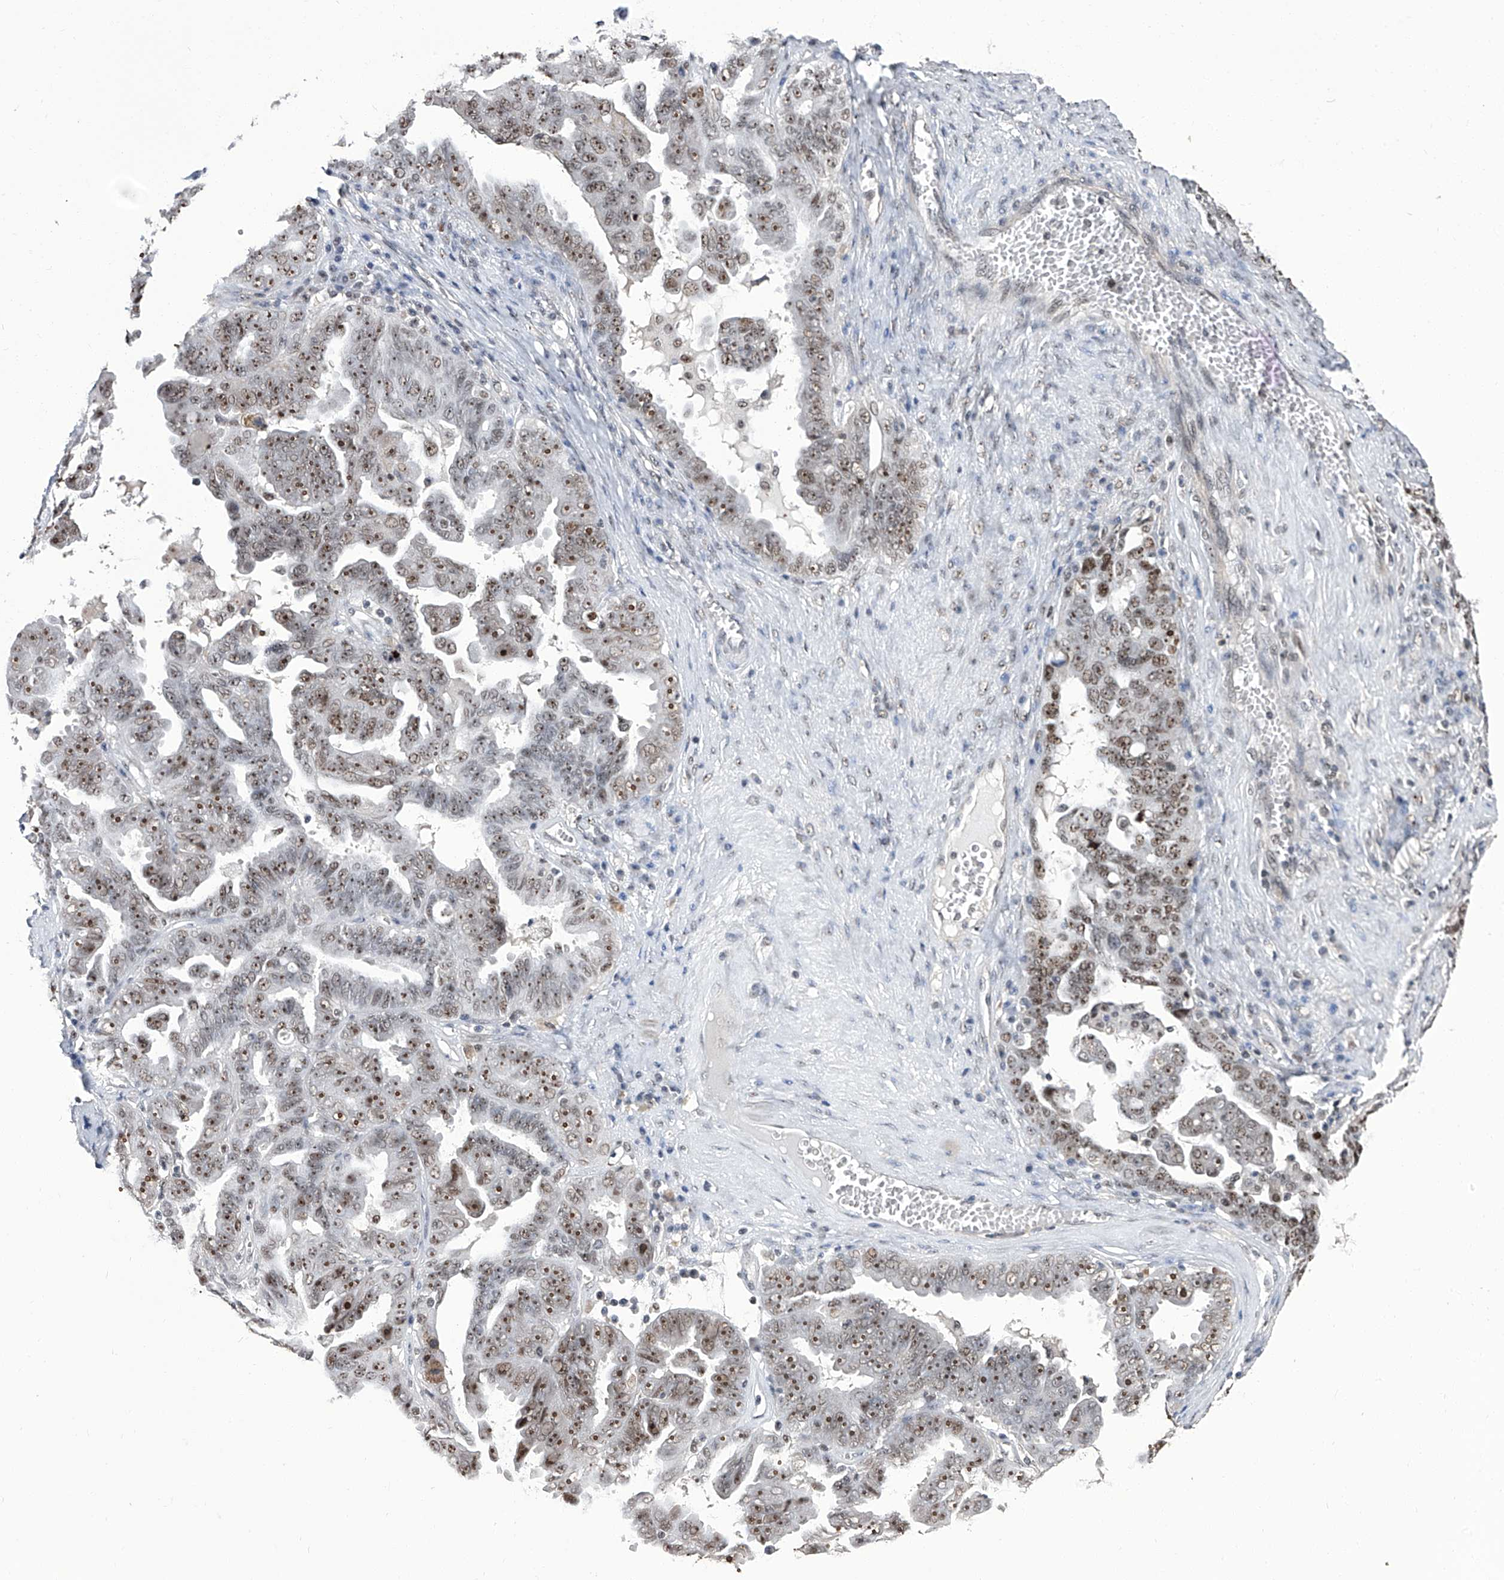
{"staining": {"intensity": "moderate", "quantity": ">75%", "location": "nuclear"}, "tissue": "ovarian cancer", "cell_type": "Tumor cells", "image_type": "cancer", "snomed": [{"axis": "morphology", "description": "Carcinoma, endometroid"}, {"axis": "topography", "description": "Ovary"}], "caption": "Immunohistochemistry (IHC) histopathology image of neoplastic tissue: human endometroid carcinoma (ovarian) stained using immunohistochemistry (IHC) reveals medium levels of moderate protein expression localized specifically in the nuclear of tumor cells, appearing as a nuclear brown color.", "gene": "CMTR1", "patient": {"sex": "female", "age": 62}}